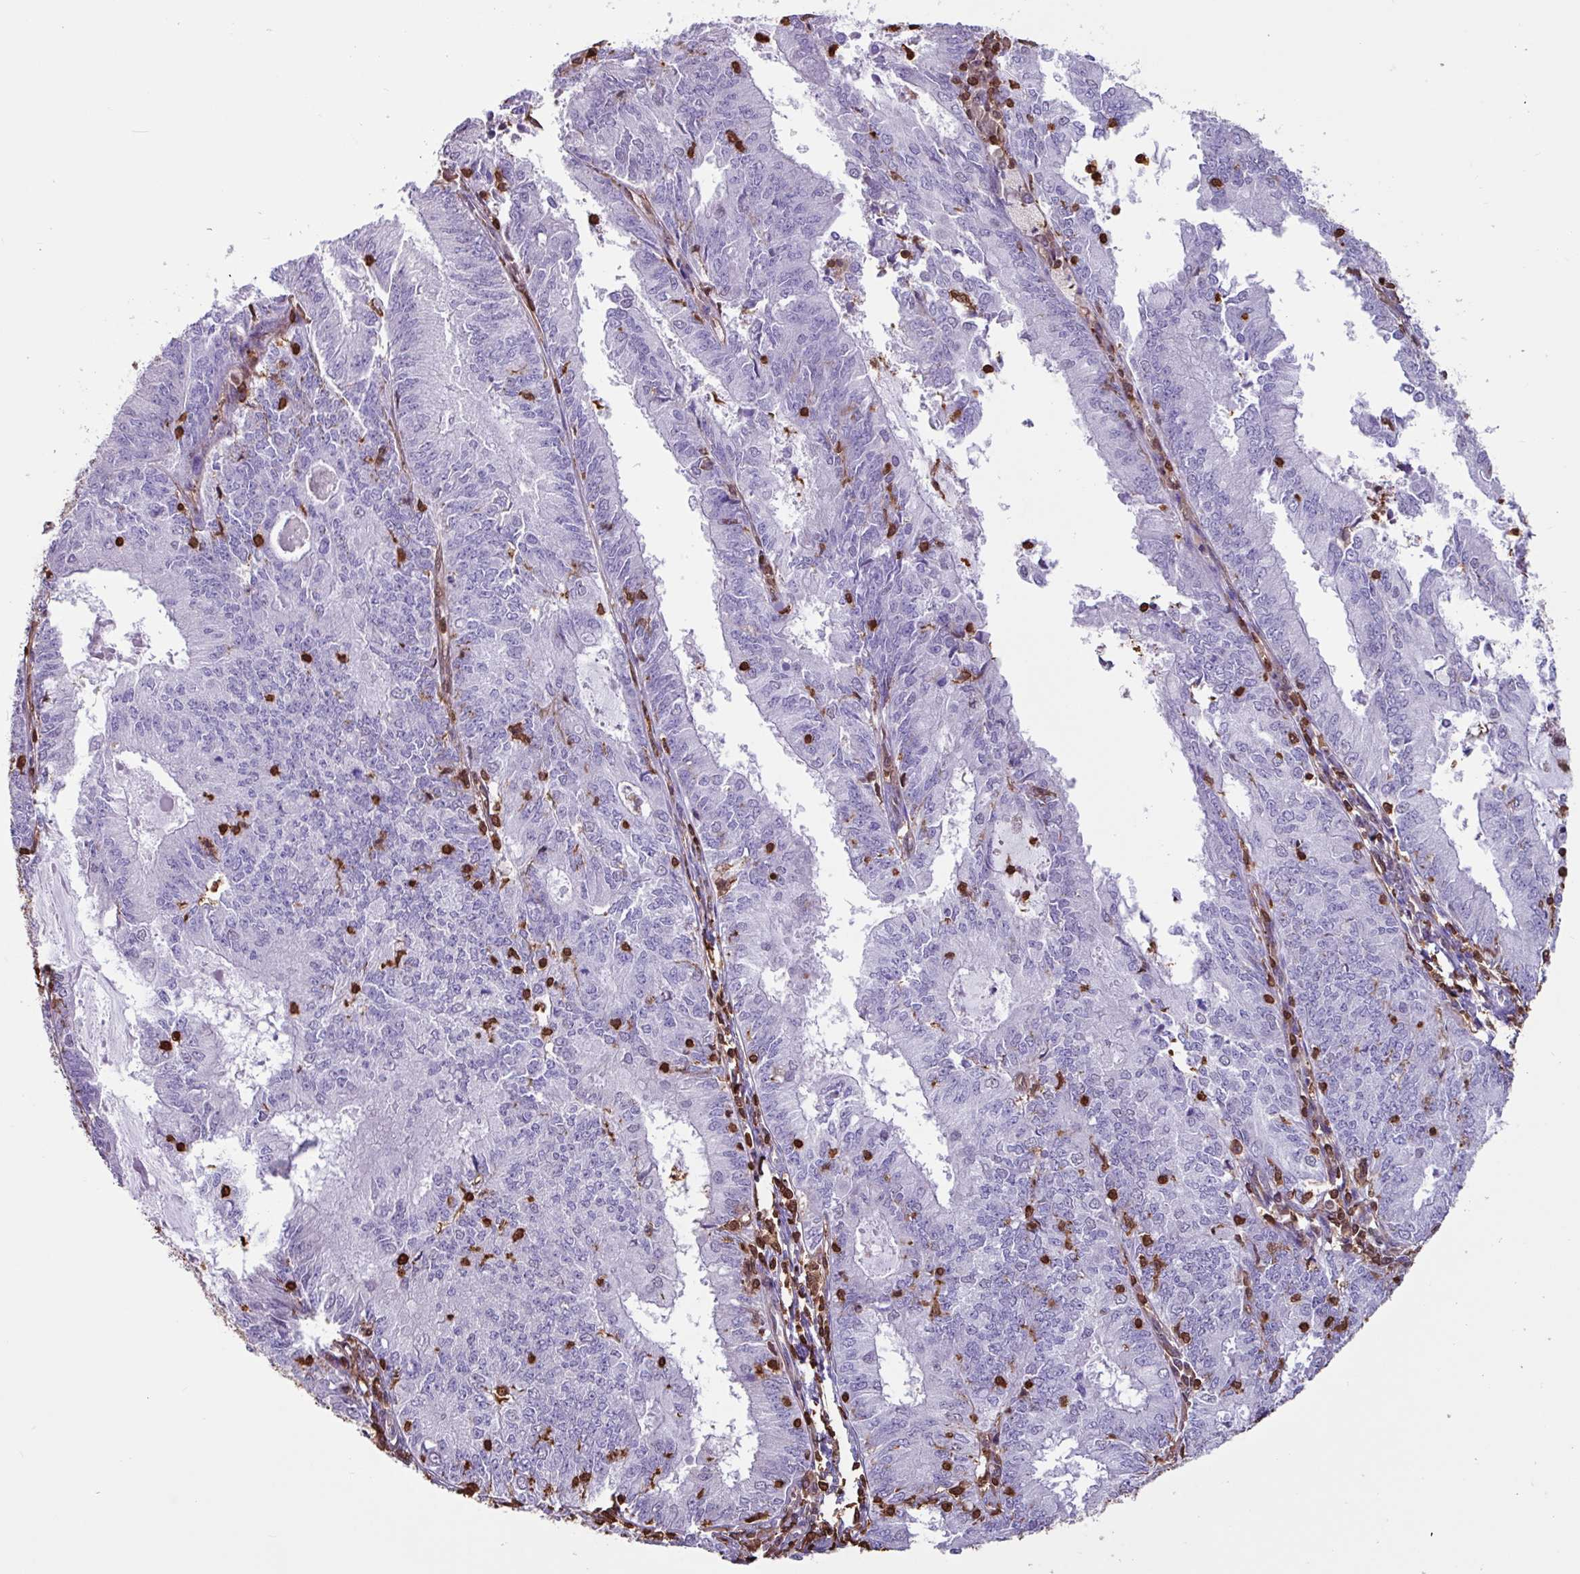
{"staining": {"intensity": "negative", "quantity": "none", "location": "none"}, "tissue": "endometrial cancer", "cell_type": "Tumor cells", "image_type": "cancer", "snomed": [{"axis": "morphology", "description": "Adenocarcinoma, NOS"}, {"axis": "topography", "description": "Endometrium"}], "caption": "The image reveals no significant staining in tumor cells of endometrial adenocarcinoma.", "gene": "ARHGDIB", "patient": {"sex": "female", "age": 57}}